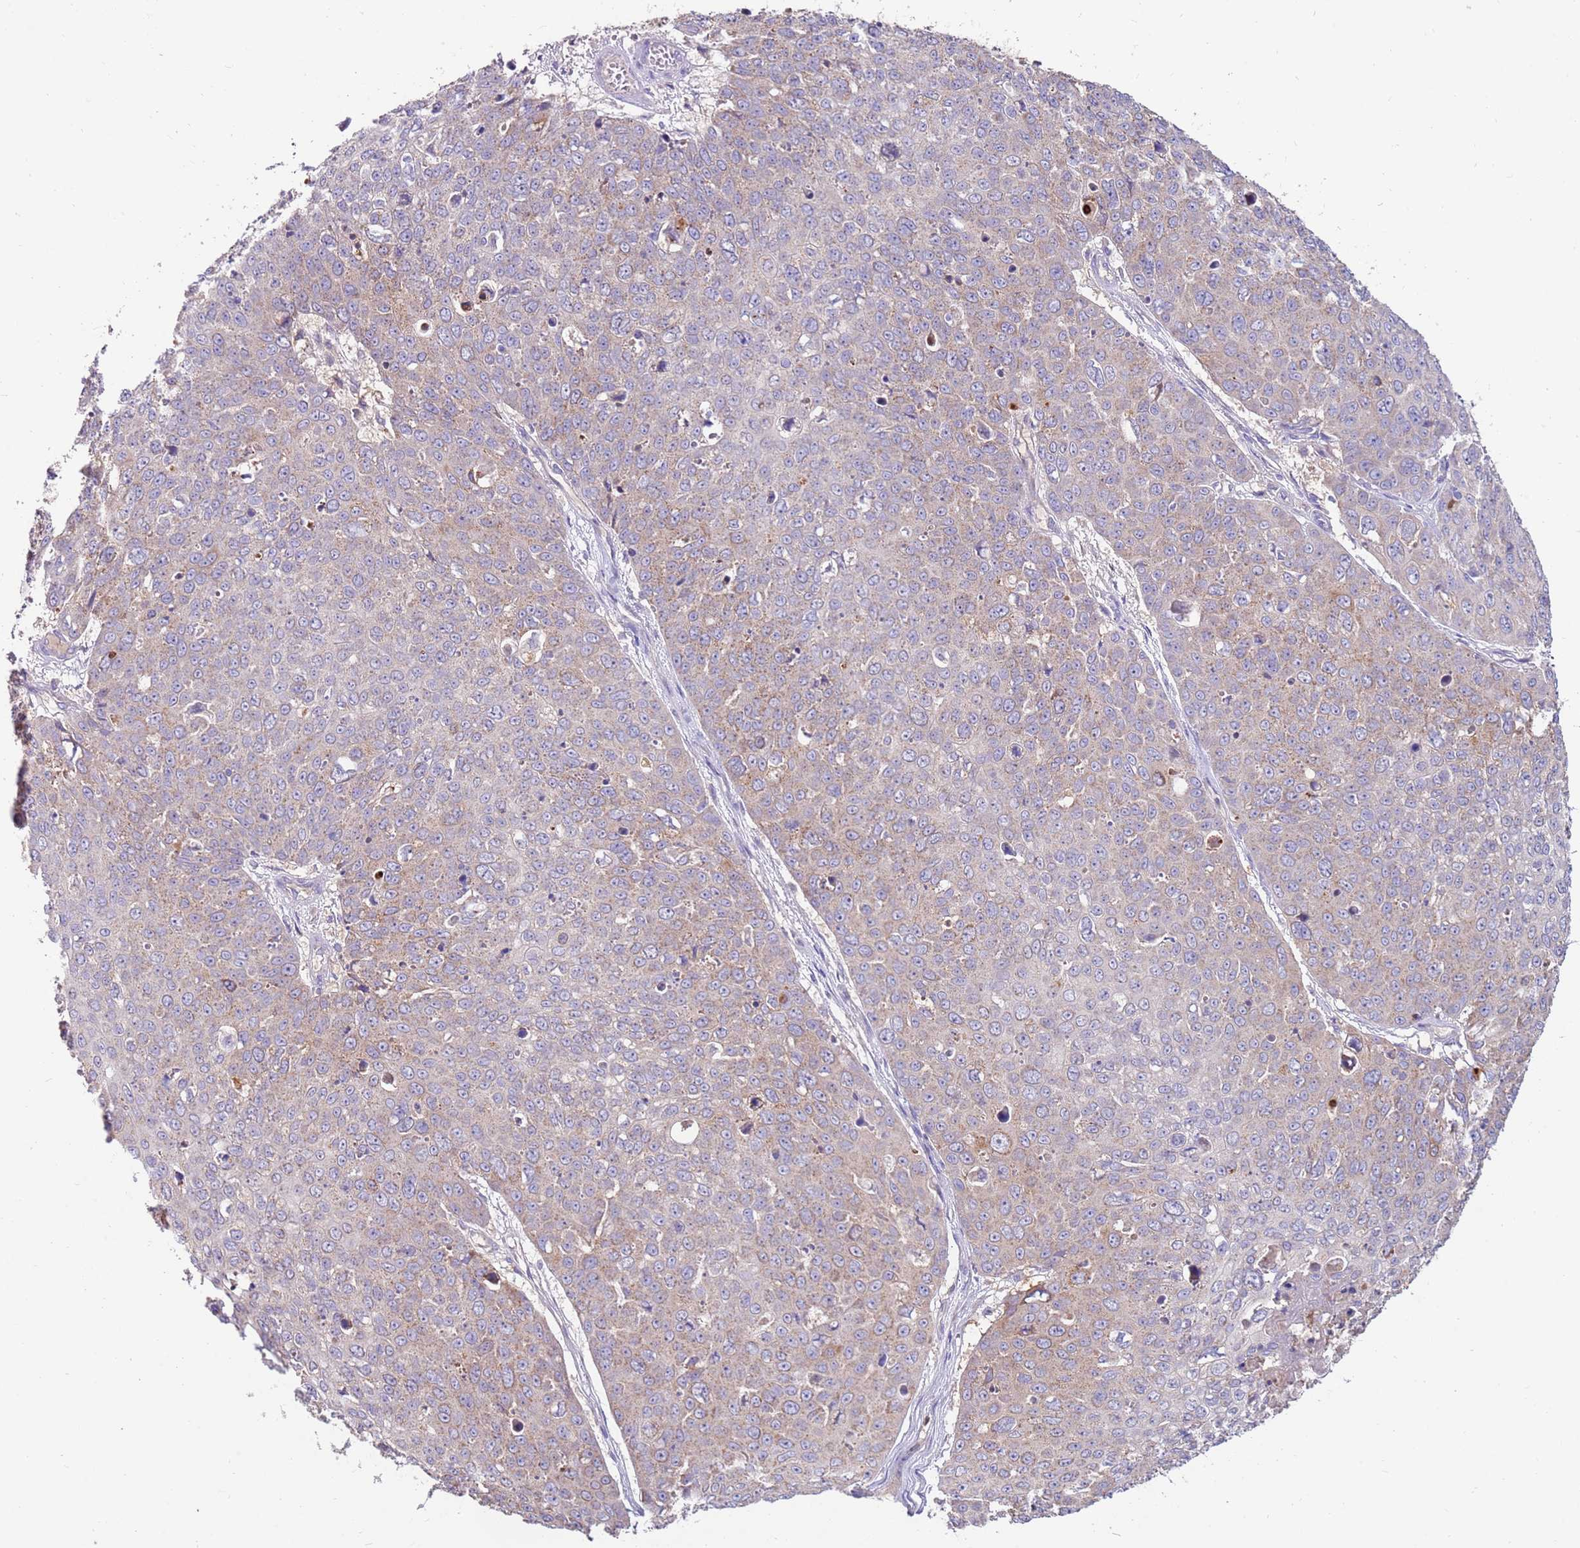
{"staining": {"intensity": "weak", "quantity": "<25%", "location": "cytoplasmic/membranous"}, "tissue": "skin cancer", "cell_type": "Tumor cells", "image_type": "cancer", "snomed": [{"axis": "morphology", "description": "Squamous cell carcinoma, NOS"}, {"axis": "topography", "description": "Skin"}], "caption": "A photomicrograph of skin cancer stained for a protein shows no brown staining in tumor cells. (Stains: DAB immunohistochemistry with hematoxylin counter stain, Microscopy: brightfield microscopy at high magnification).", "gene": "SLC44A4", "patient": {"sex": "male", "age": 71}}